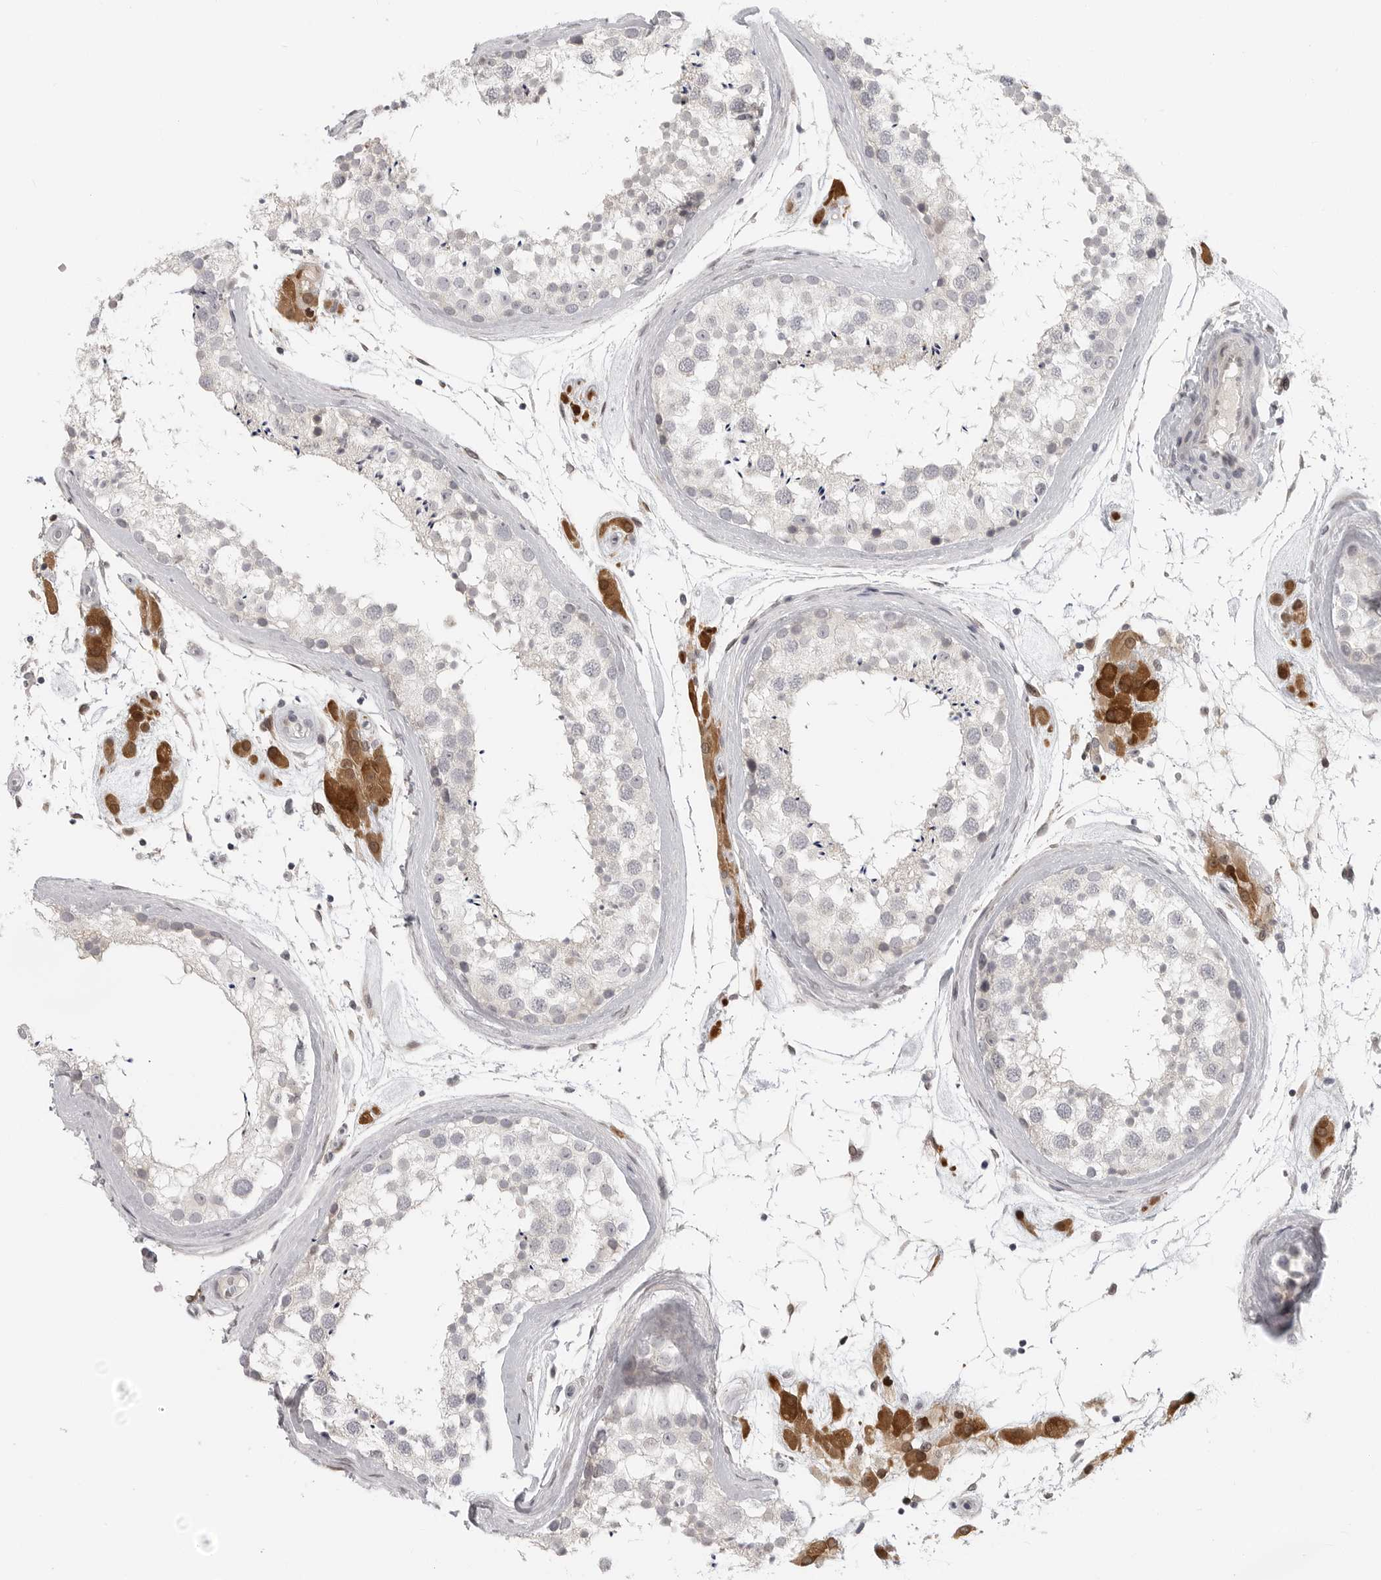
{"staining": {"intensity": "negative", "quantity": "none", "location": "none"}, "tissue": "testis", "cell_type": "Cells in seminiferous ducts", "image_type": "normal", "snomed": [{"axis": "morphology", "description": "Normal tissue, NOS"}, {"axis": "topography", "description": "Testis"}], "caption": "IHC image of benign testis: human testis stained with DAB demonstrates no significant protein expression in cells in seminiferous ducts.", "gene": "CTIF", "patient": {"sex": "male", "age": 46}}